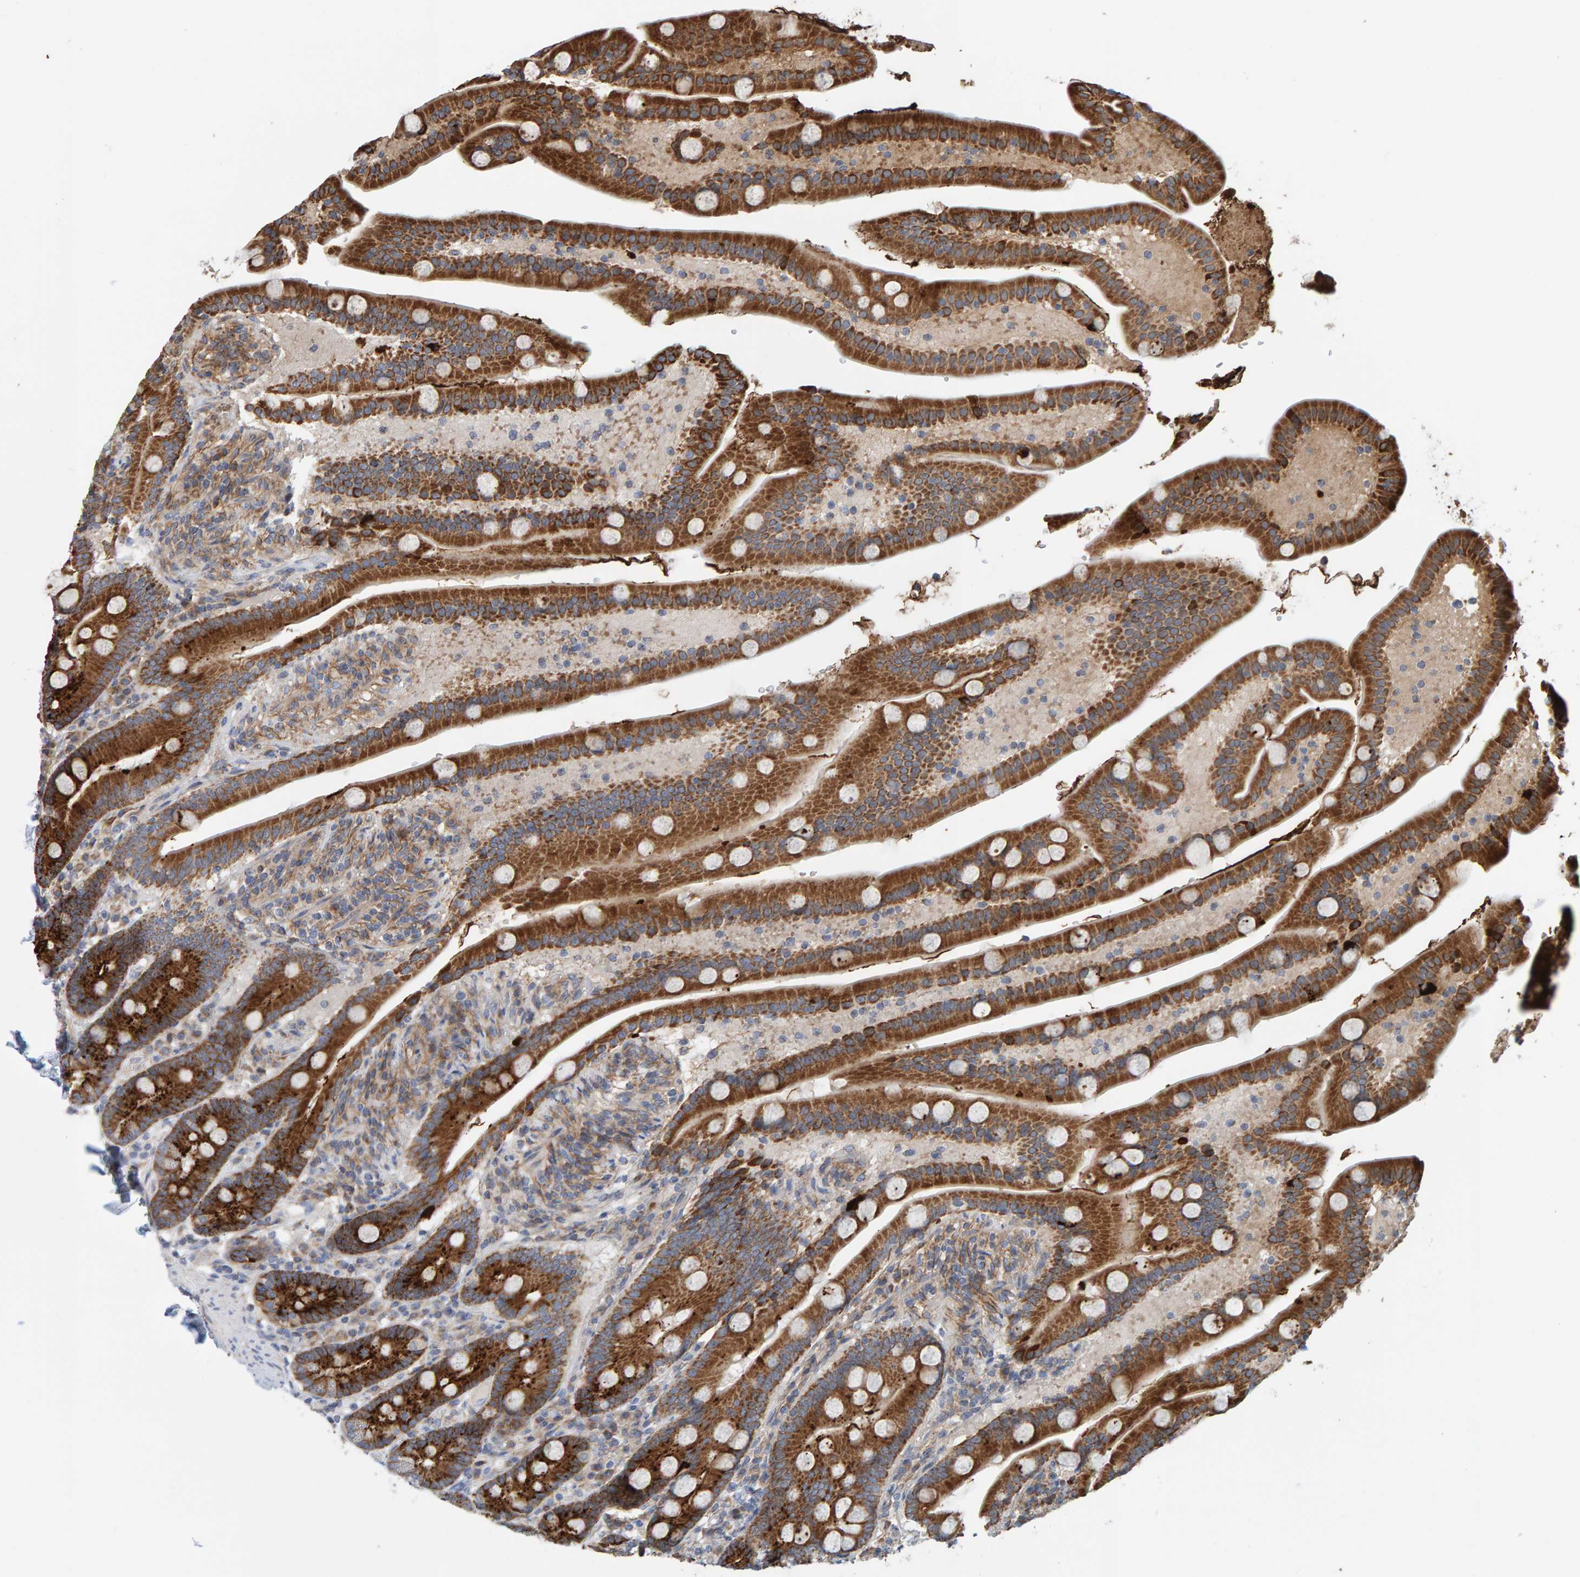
{"staining": {"intensity": "strong", "quantity": ">75%", "location": "cytoplasmic/membranous"}, "tissue": "duodenum", "cell_type": "Glandular cells", "image_type": "normal", "snomed": [{"axis": "morphology", "description": "Normal tissue, NOS"}, {"axis": "topography", "description": "Duodenum"}], "caption": "This image reveals immunohistochemistry staining of unremarkable duodenum, with high strong cytoplasmic/membranous expression in approximately >75% of glandular cells.", "gene": "MRPL45", "patient": {"sex": "male", "age": 54}}